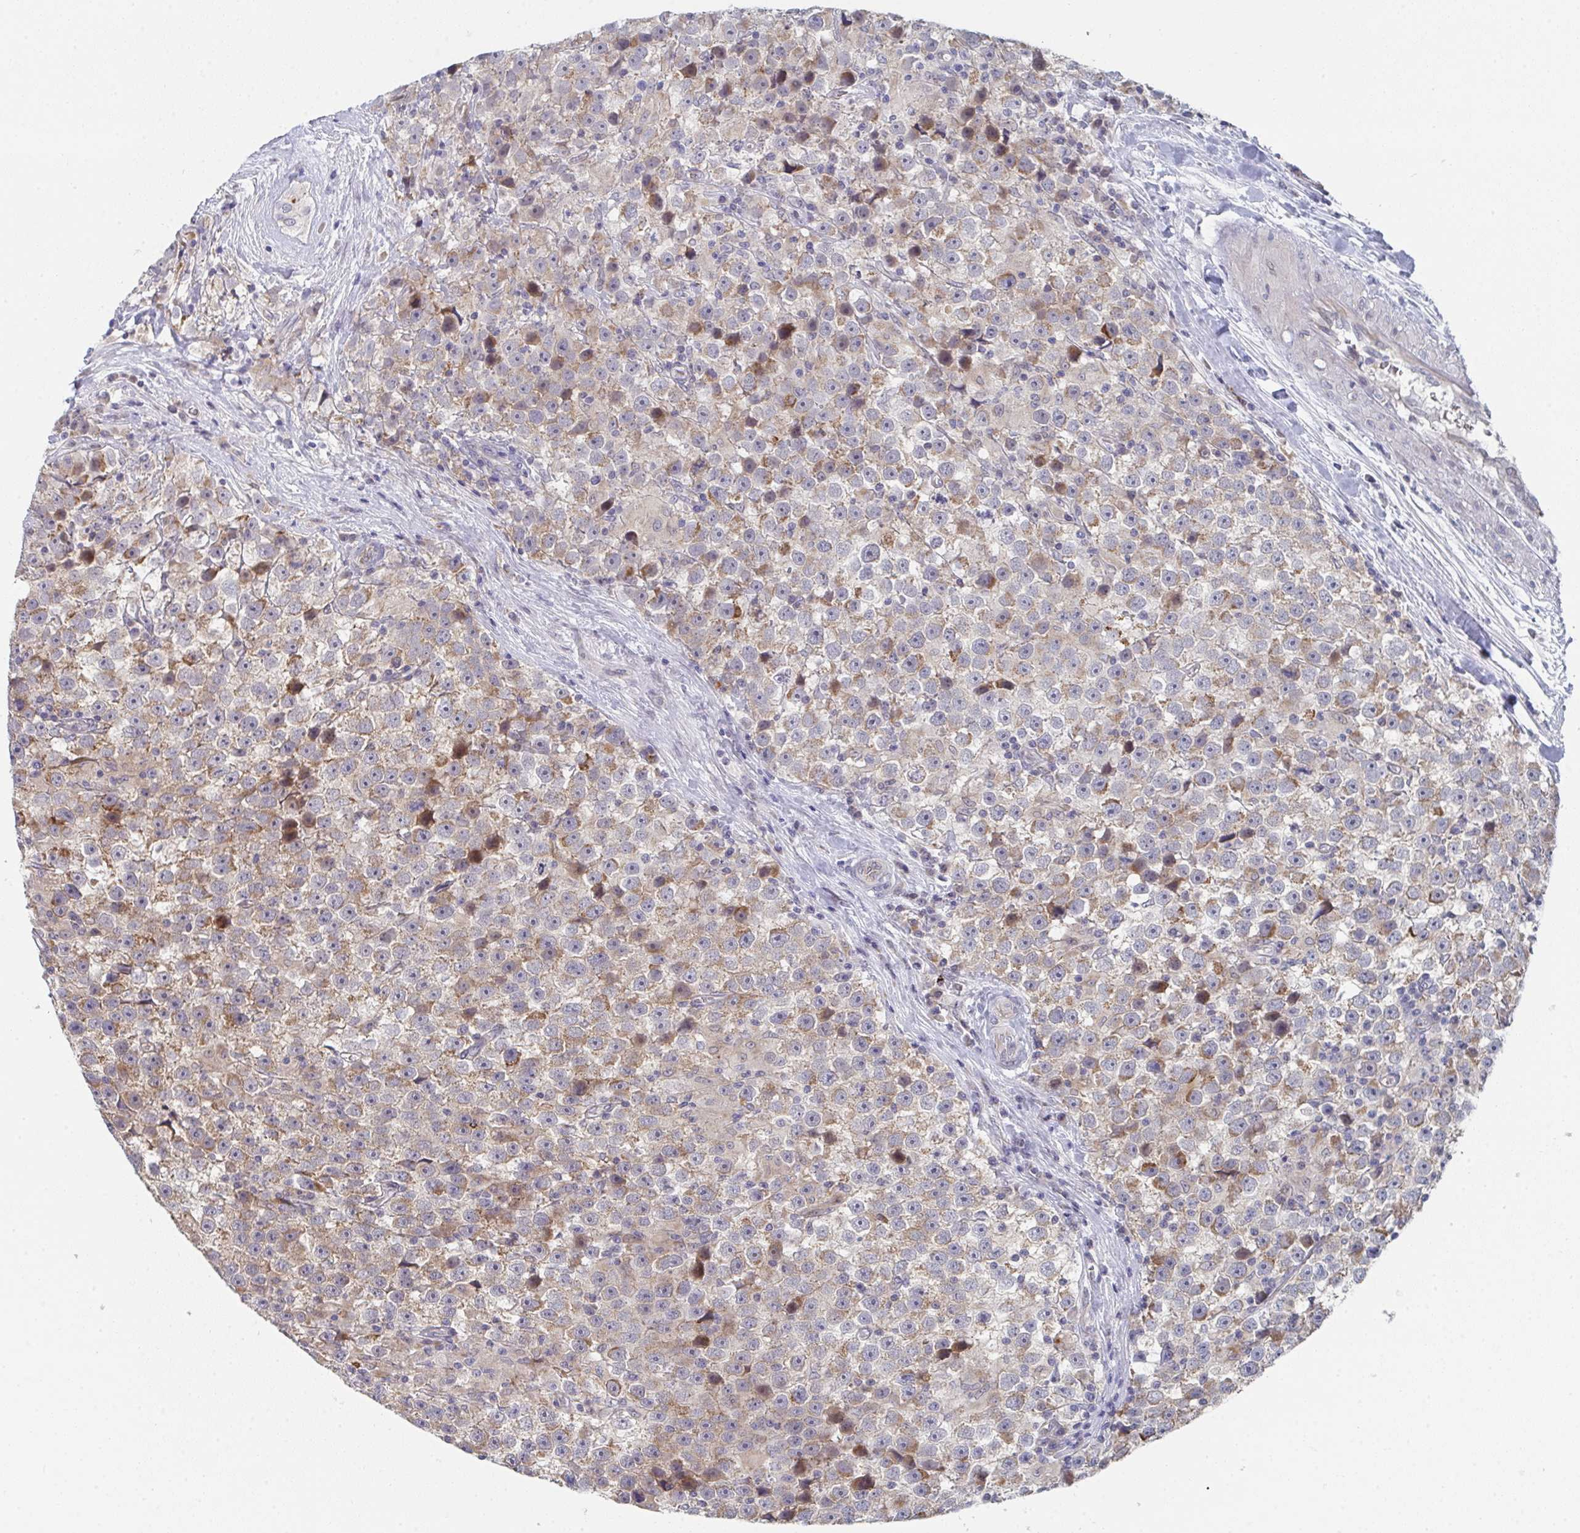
{"staining": {"intensity": "weak", "quantity": "25%-75%", "location": "cytoplasmic/membranous"}, "tissue": "testis cancer", "cell_type": "Tumor cells", "image_type": "cancer", "snomed": [{"axis": "morphology", "description": "Seminoma, NOS"}, {"axis": "topography", "description": "Testis"}], "caption": "Tumor cells exhibit low levels of weak cytoplasmic/membranous staining in about 25%-75% of cells in human testis cancer (seminoma).", "gene": "VWDE", "patient": {"sex": "male", "age": 31}}